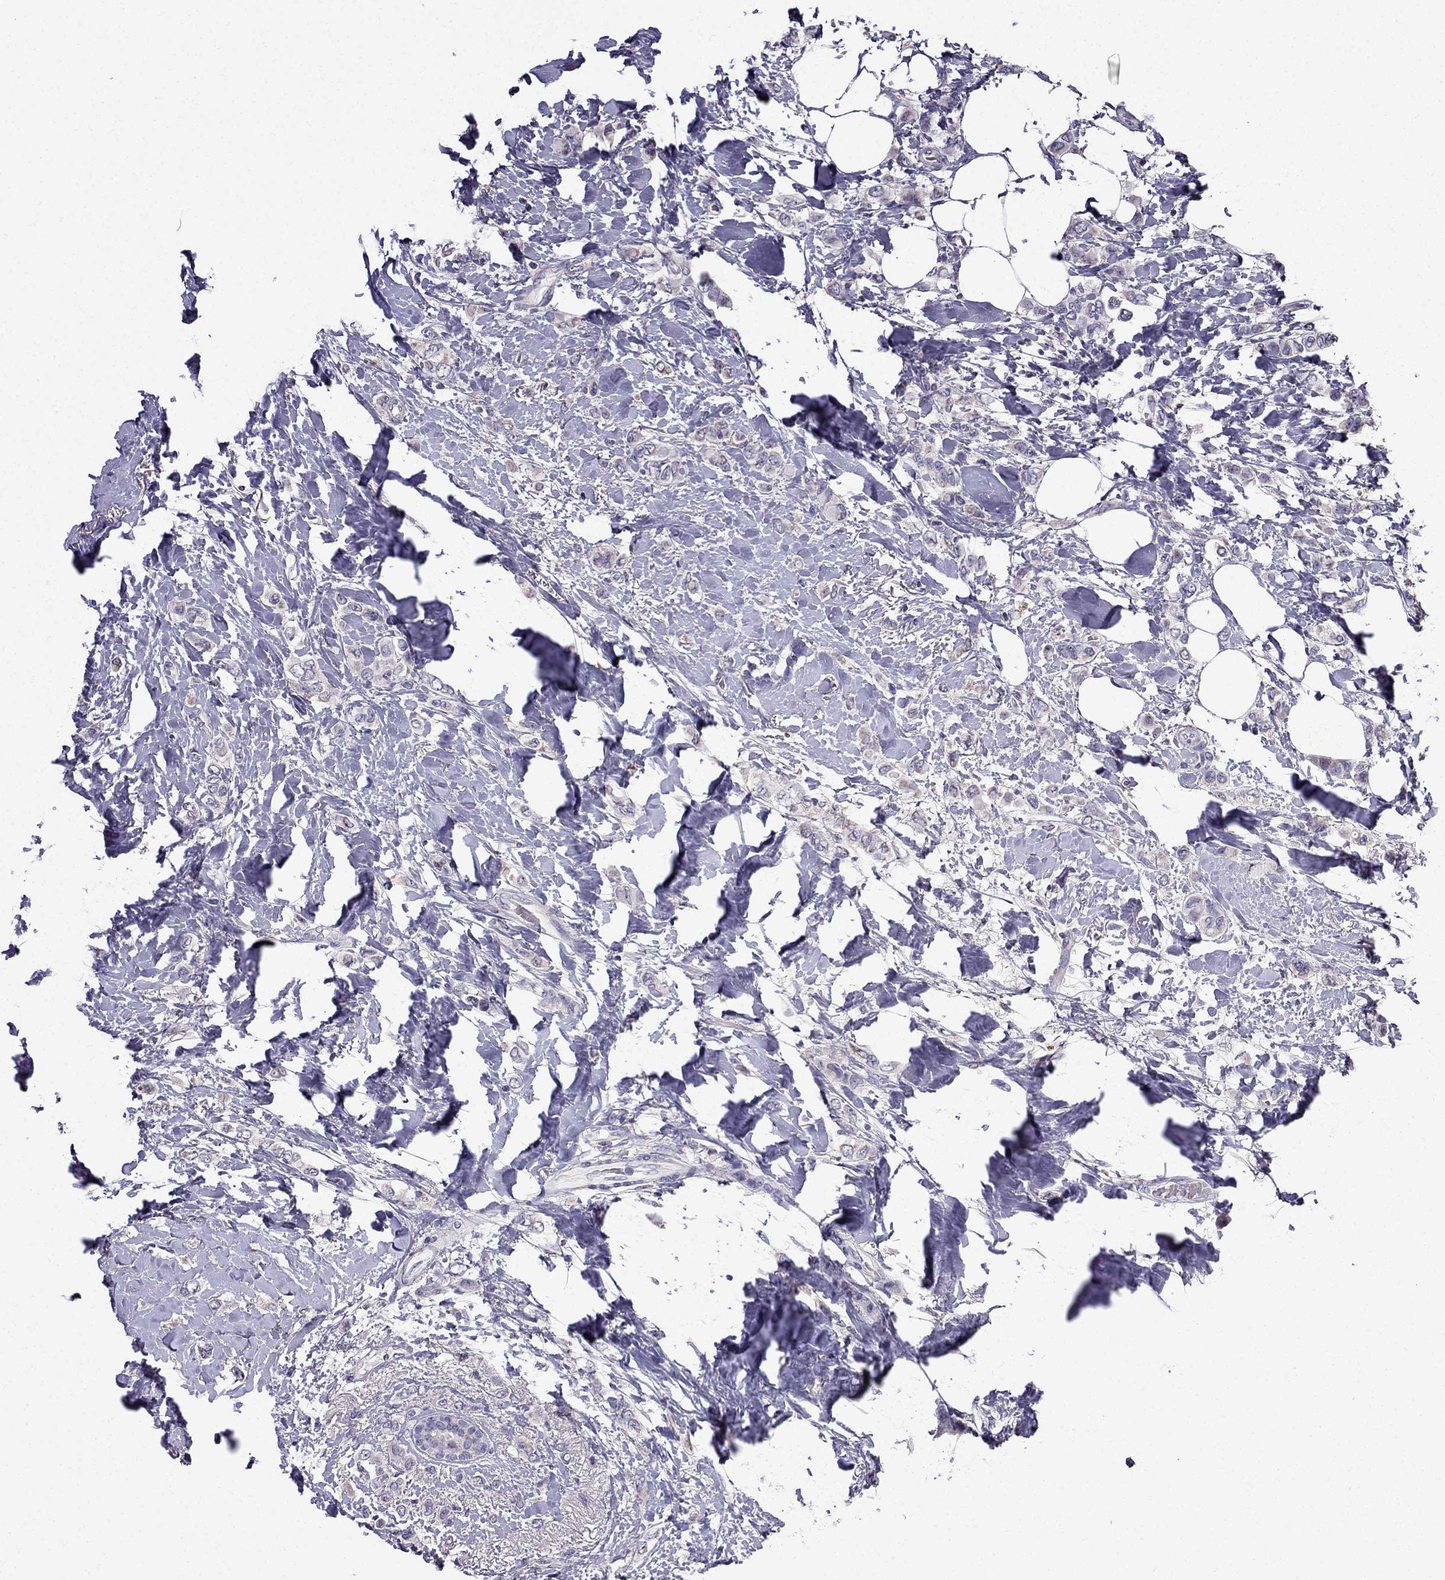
{"staining": {"intensity": "negative", "quantity": "none", "location": "none"}, "tissue": "breast cancer", "cell_type": "Tumor cells", "image_type": "cancer", "snomed": [{"axis": "morphology", "description": "Lobular carcinoma"}, {"axis": "topography", "description": "Breast"}], "caption": "Immunohistochemistry of human breast cancer (lobular carcinoma) displays no staining in tumor cells. Brightfield microscopy of immunohistochemistry stained with DAB (brown) and hematoxylin (blue), captured at high magnification.", "gene": "SLC6A2", "patient": {"sex": "female", "age": 66}}